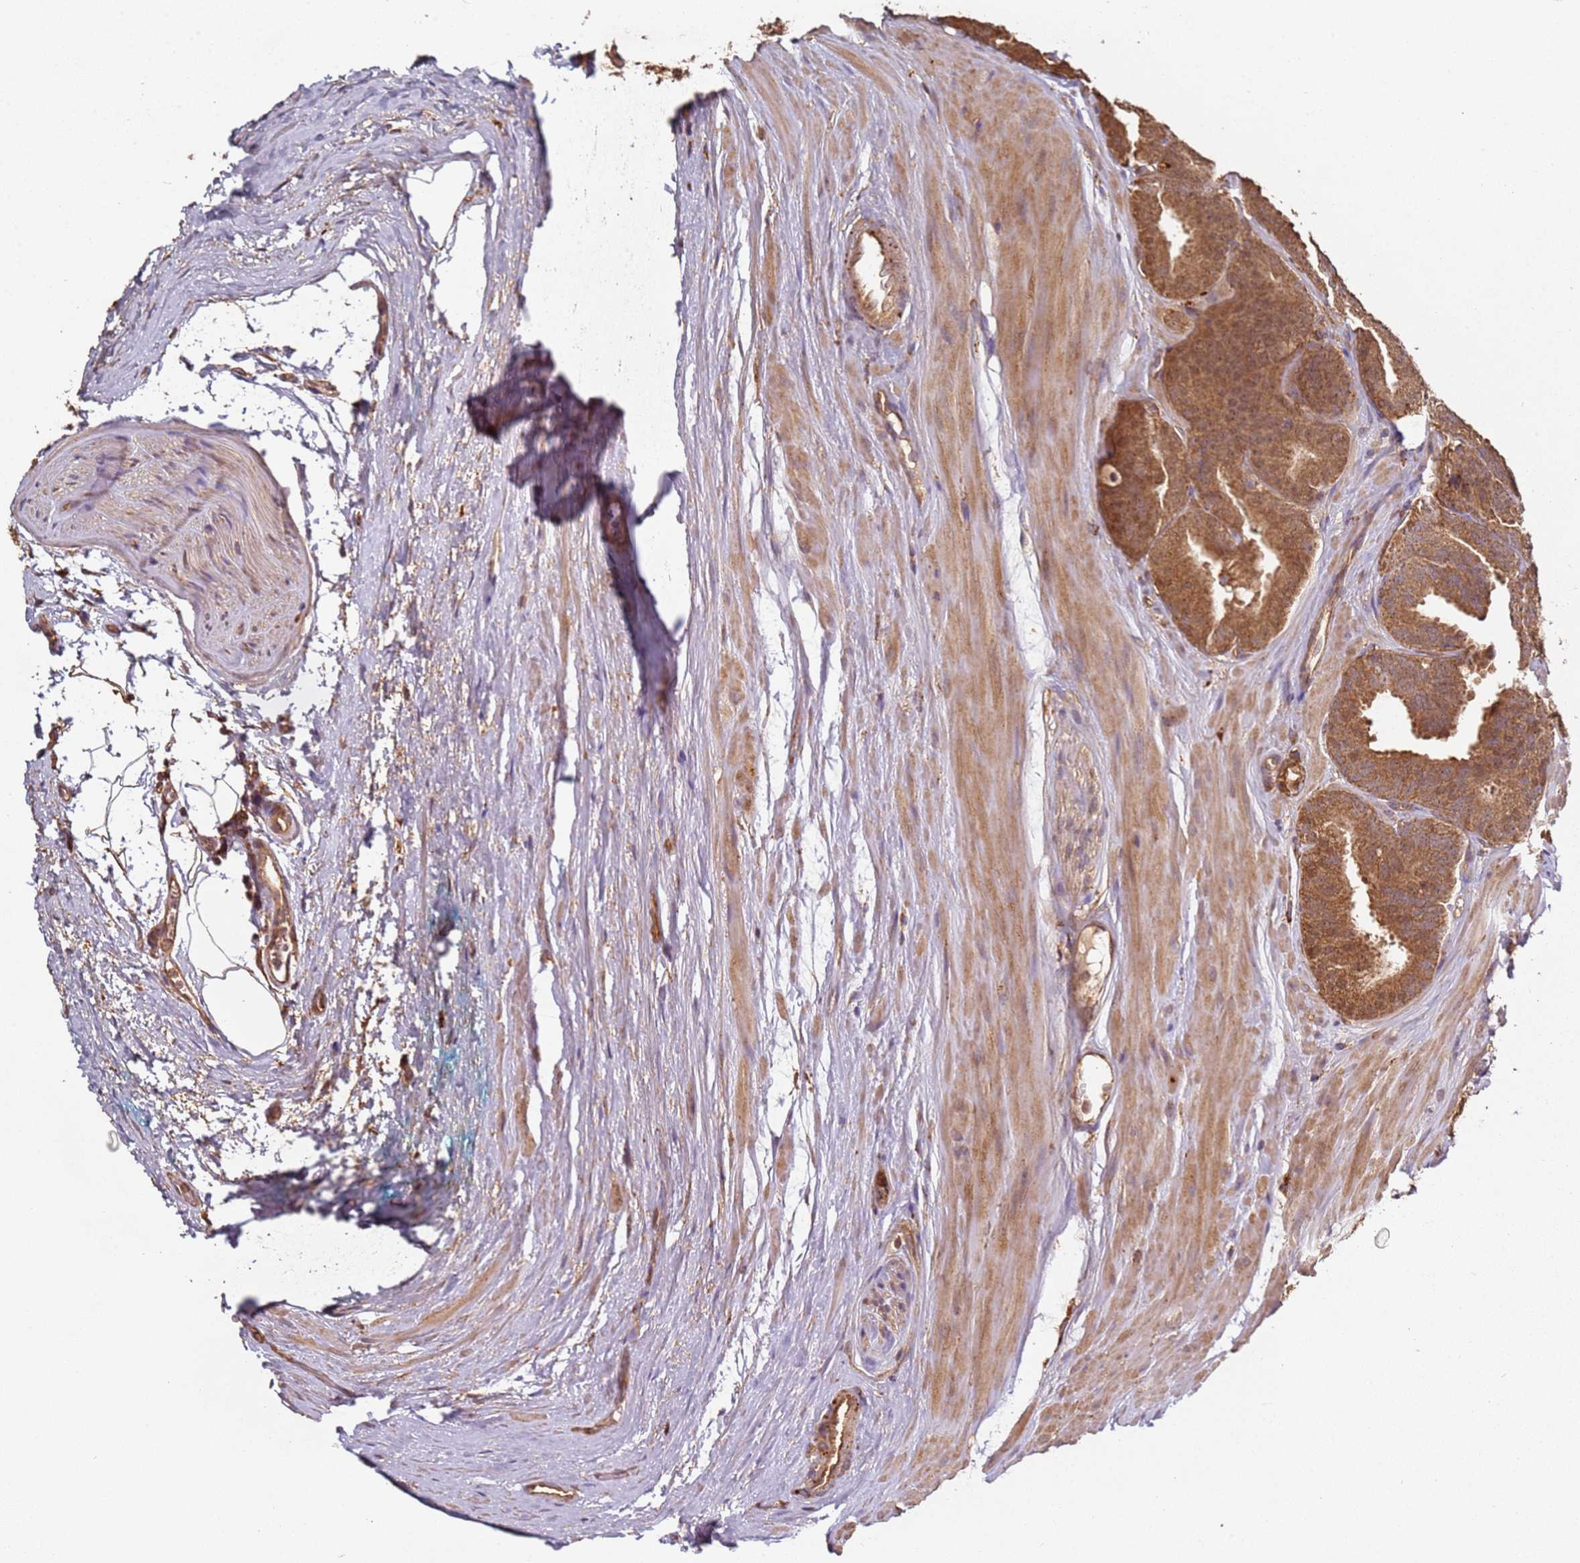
{"staining": {"intensity": "moderate", "quantity": ">75%", "location": "cytoplasmic/membranous"}, "tissue": "prostate cancer", "cell_type": "Tumor cells", "image_type": "cancer", "snomed": [{"axis": "morphology", "description": "Adenocarcinoma, High grade"}, {"axis": "topography", "description": "Prostate"}], "caption": "A micrograph of prostate cancer (adenocarcinoma (high-grade)) stained for a protein exhibits moderate cytoplasmic/membranous brown staining in tumor cells.", "gene": "SCGB2B2", "patient": {"sex": "male", "age": 63}}